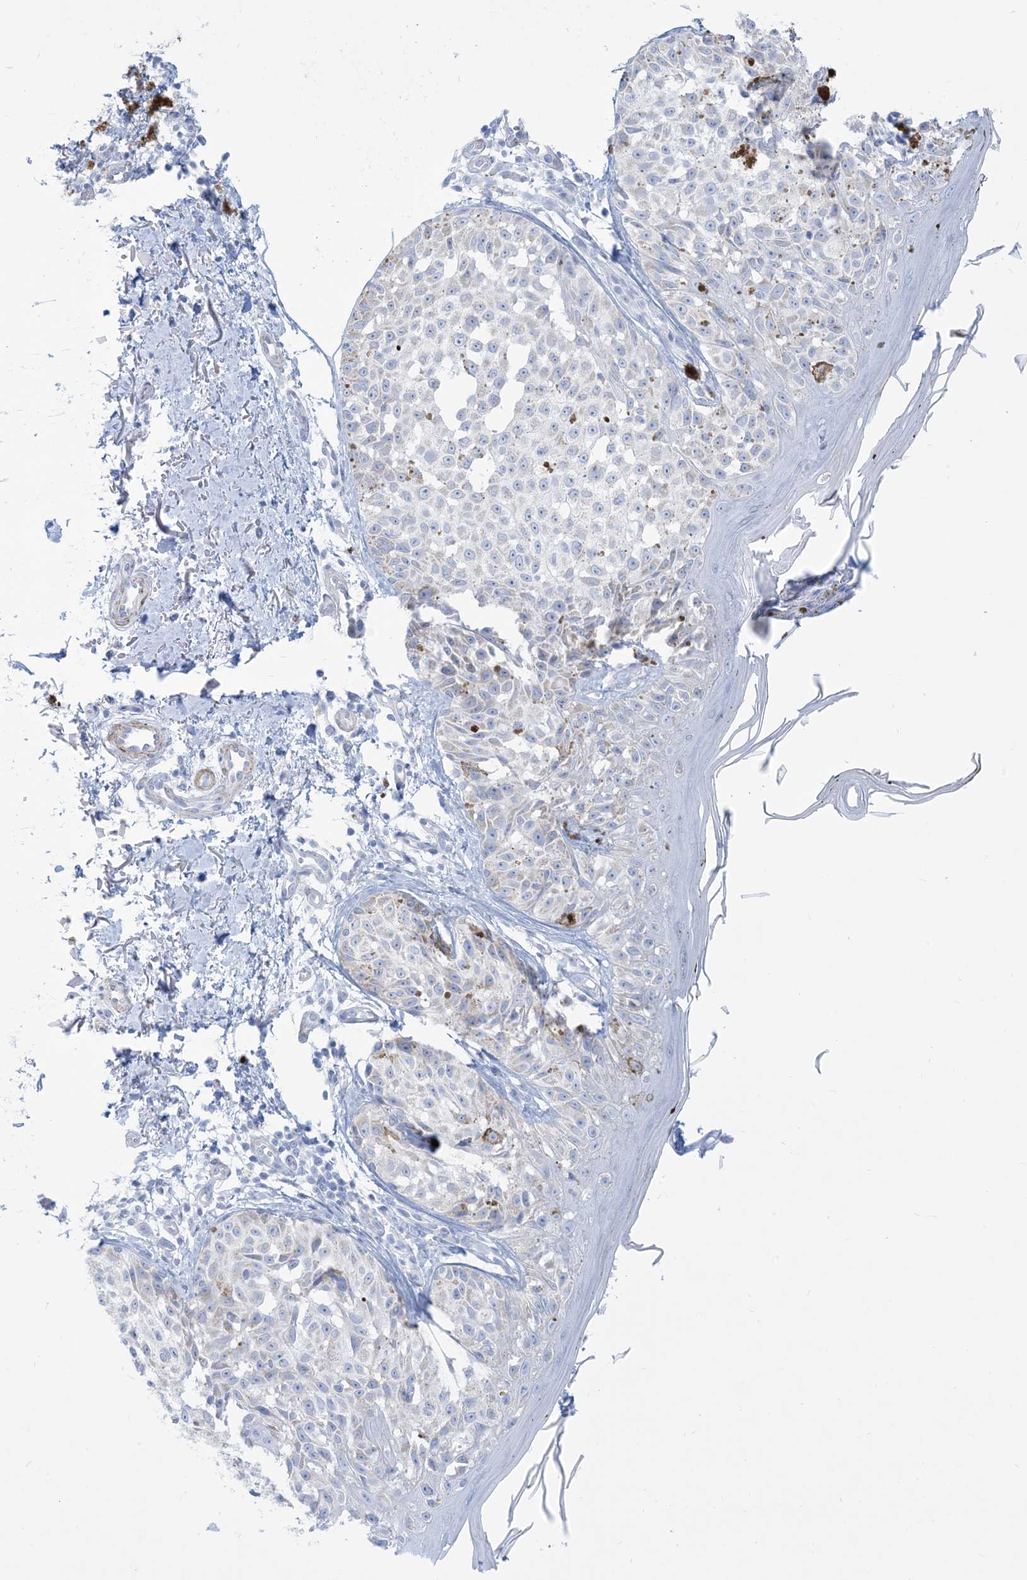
{"staining": {"intensity": "negative", "quantity": "none", "location": "none"}, "tissue": "melanoma", "cell_type": "Tumor cells", "image_type": "cancer", "snomed": [{"axis": "morphology", "description": "Malignant melanoma, NOS"}, {"axis": "topography", "description": "Skin"}], "caption": "This is a image of IHC staining of malignant melanoma, which shows no expression in tumor cells. (Immunohistochemistry (ihc), brightfield microscopy, high magnification).", "gene": "MARS2", "patient": {"sex": "female", "age": 50}}